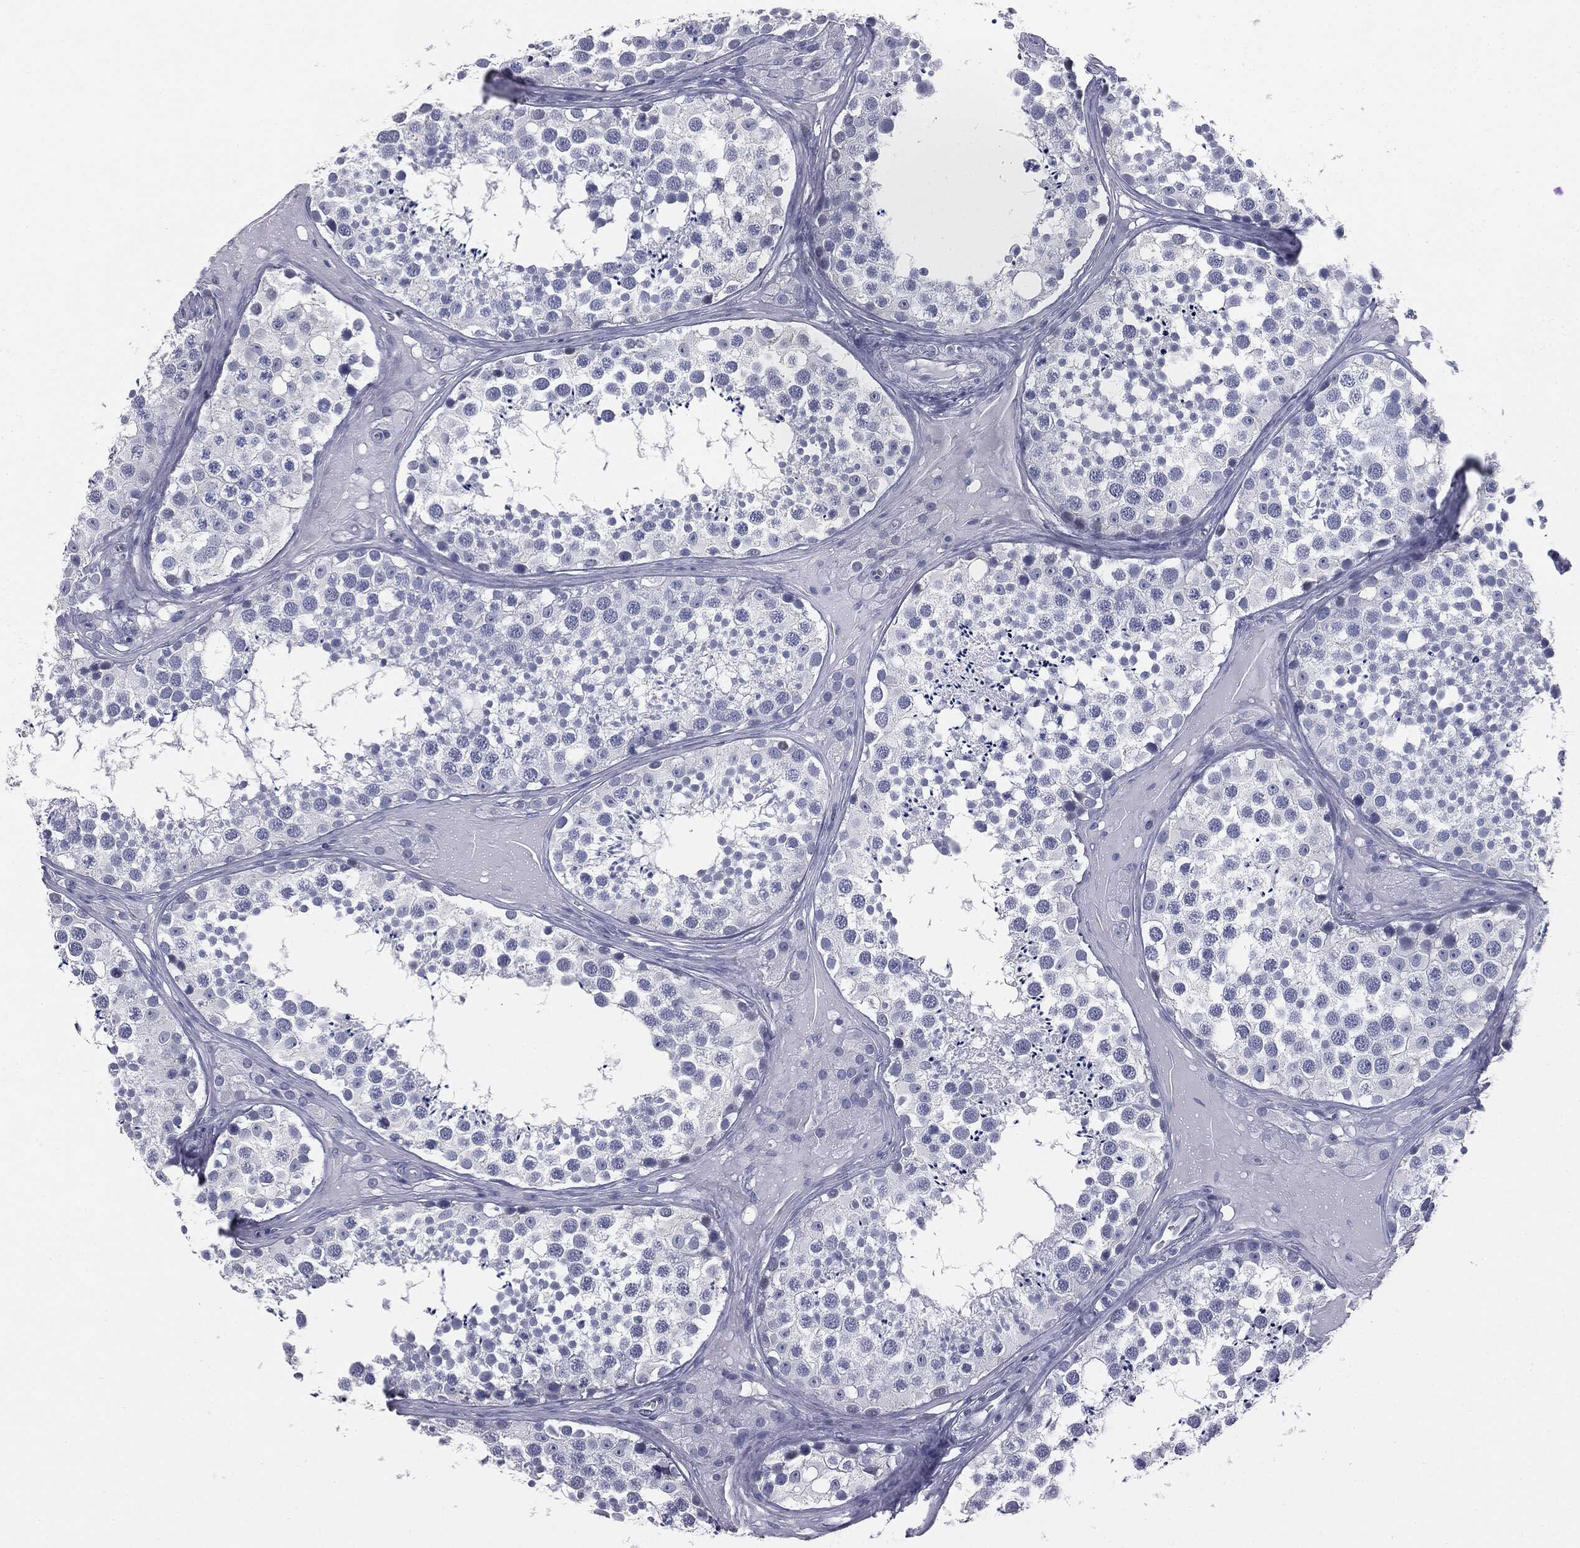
{"staining": {"intensity": "negative", "quantity": "none", "location": "none"}, "tissue": "testis", "cell_type": "Cells in seminiferous ducts", "image_type": "normal", "snomed": [{"axis": "morphology", "description": "Normal tissue, NOS"}, {"axis": "topography", "description": "Testis"}], "caption": "An IHC photomicrograph of benign testis is shown. There is no staining in cells in seminiferous ducts of testis.", "gene": "TPO", "patient": {"sex": "male", "age": 31}}